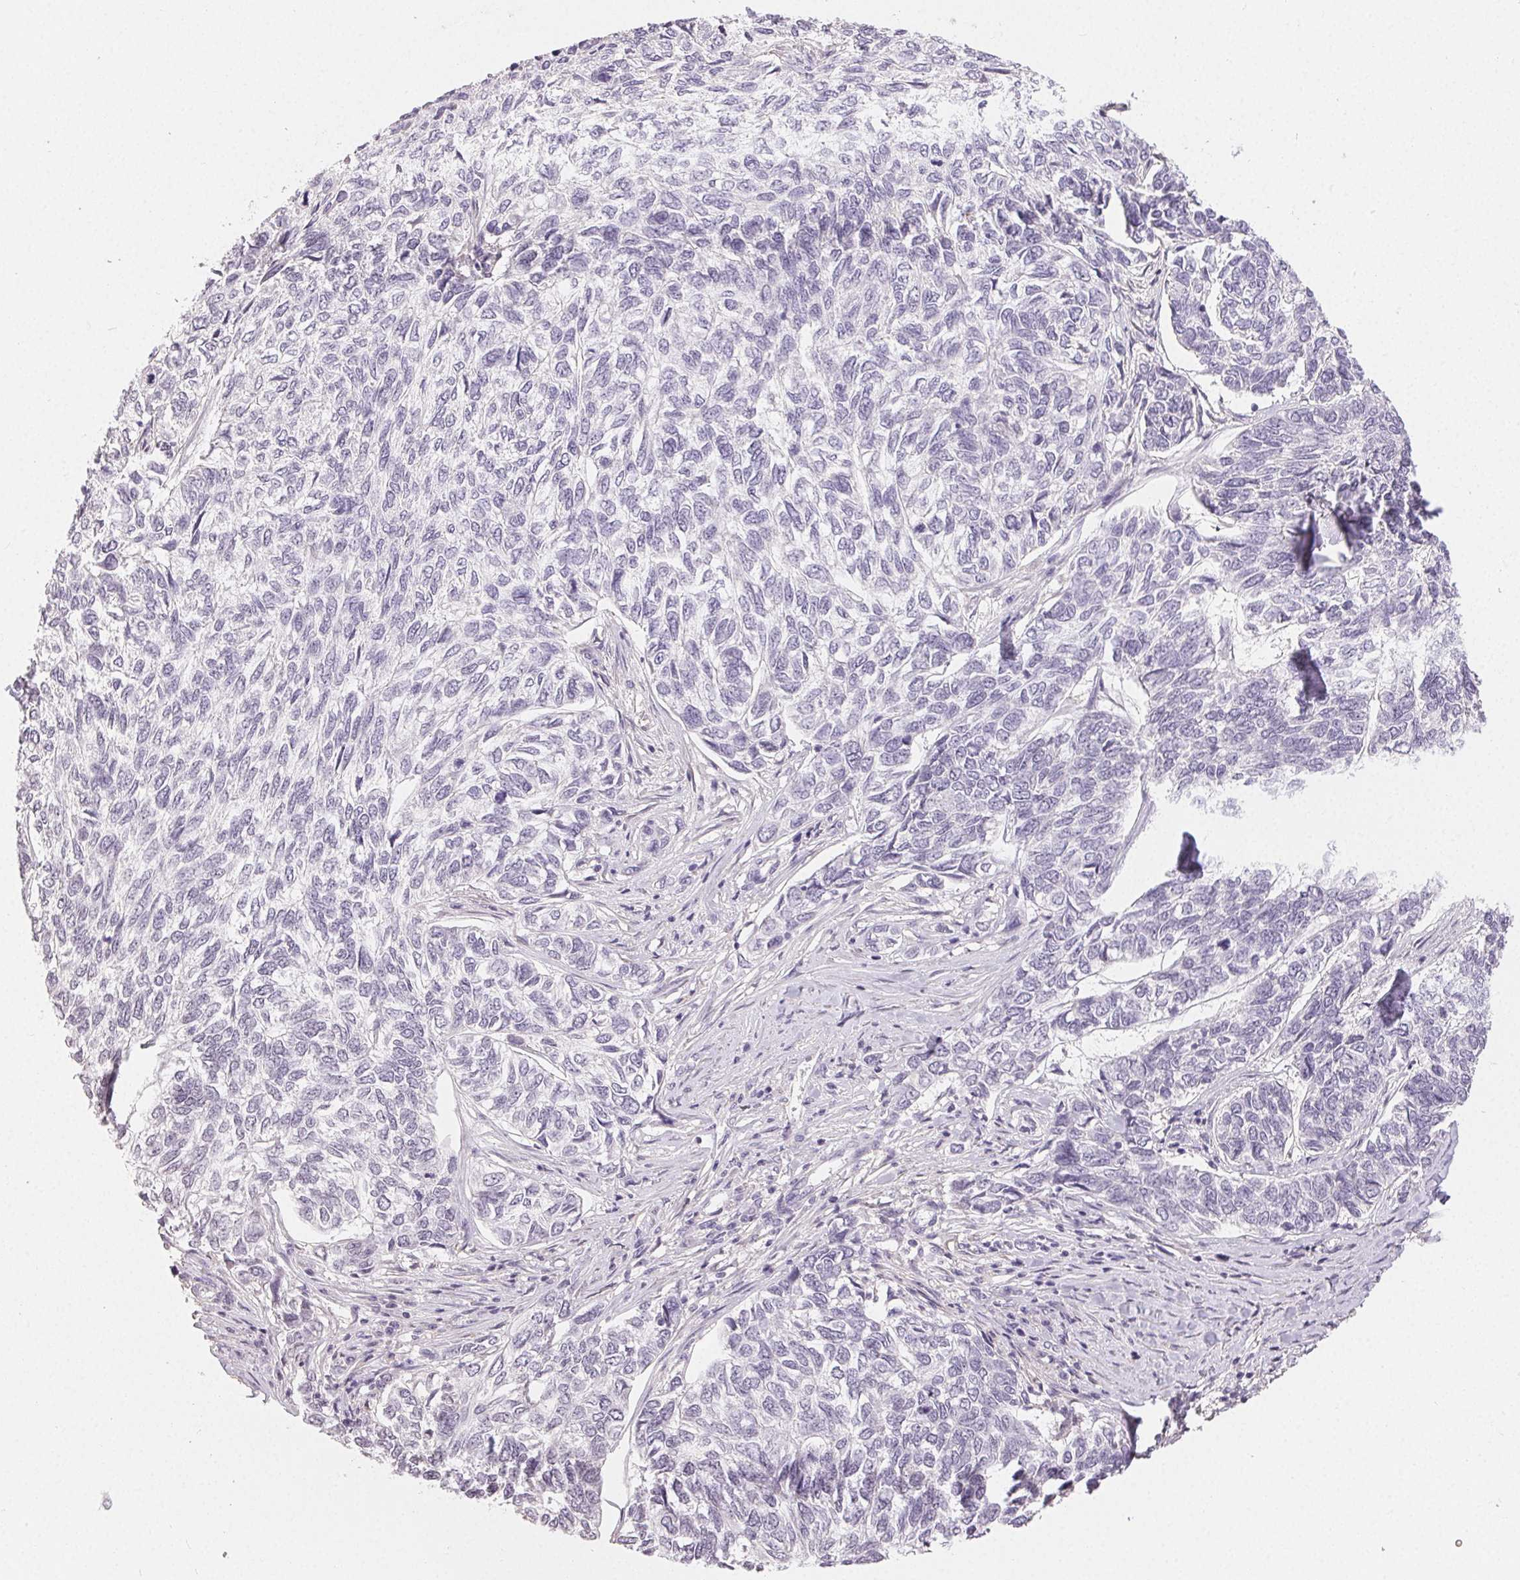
{"staining": {"intensity": "negative", "quantity": "none", "location": "none"}, "tissue": "skin cancer", "cell_type": "Tumor cells", "image_type": "cancer", "snomed": [{"axis": "morphology", "description": "Basal cell carcinoma"}, {"axis": "topography", "description": "Skin"}], "caption": "Tumor cells are negative for protein expression in human skin cancer.", "gene": "TMEM174", "patient": {"sex": "female", "age": 65}}